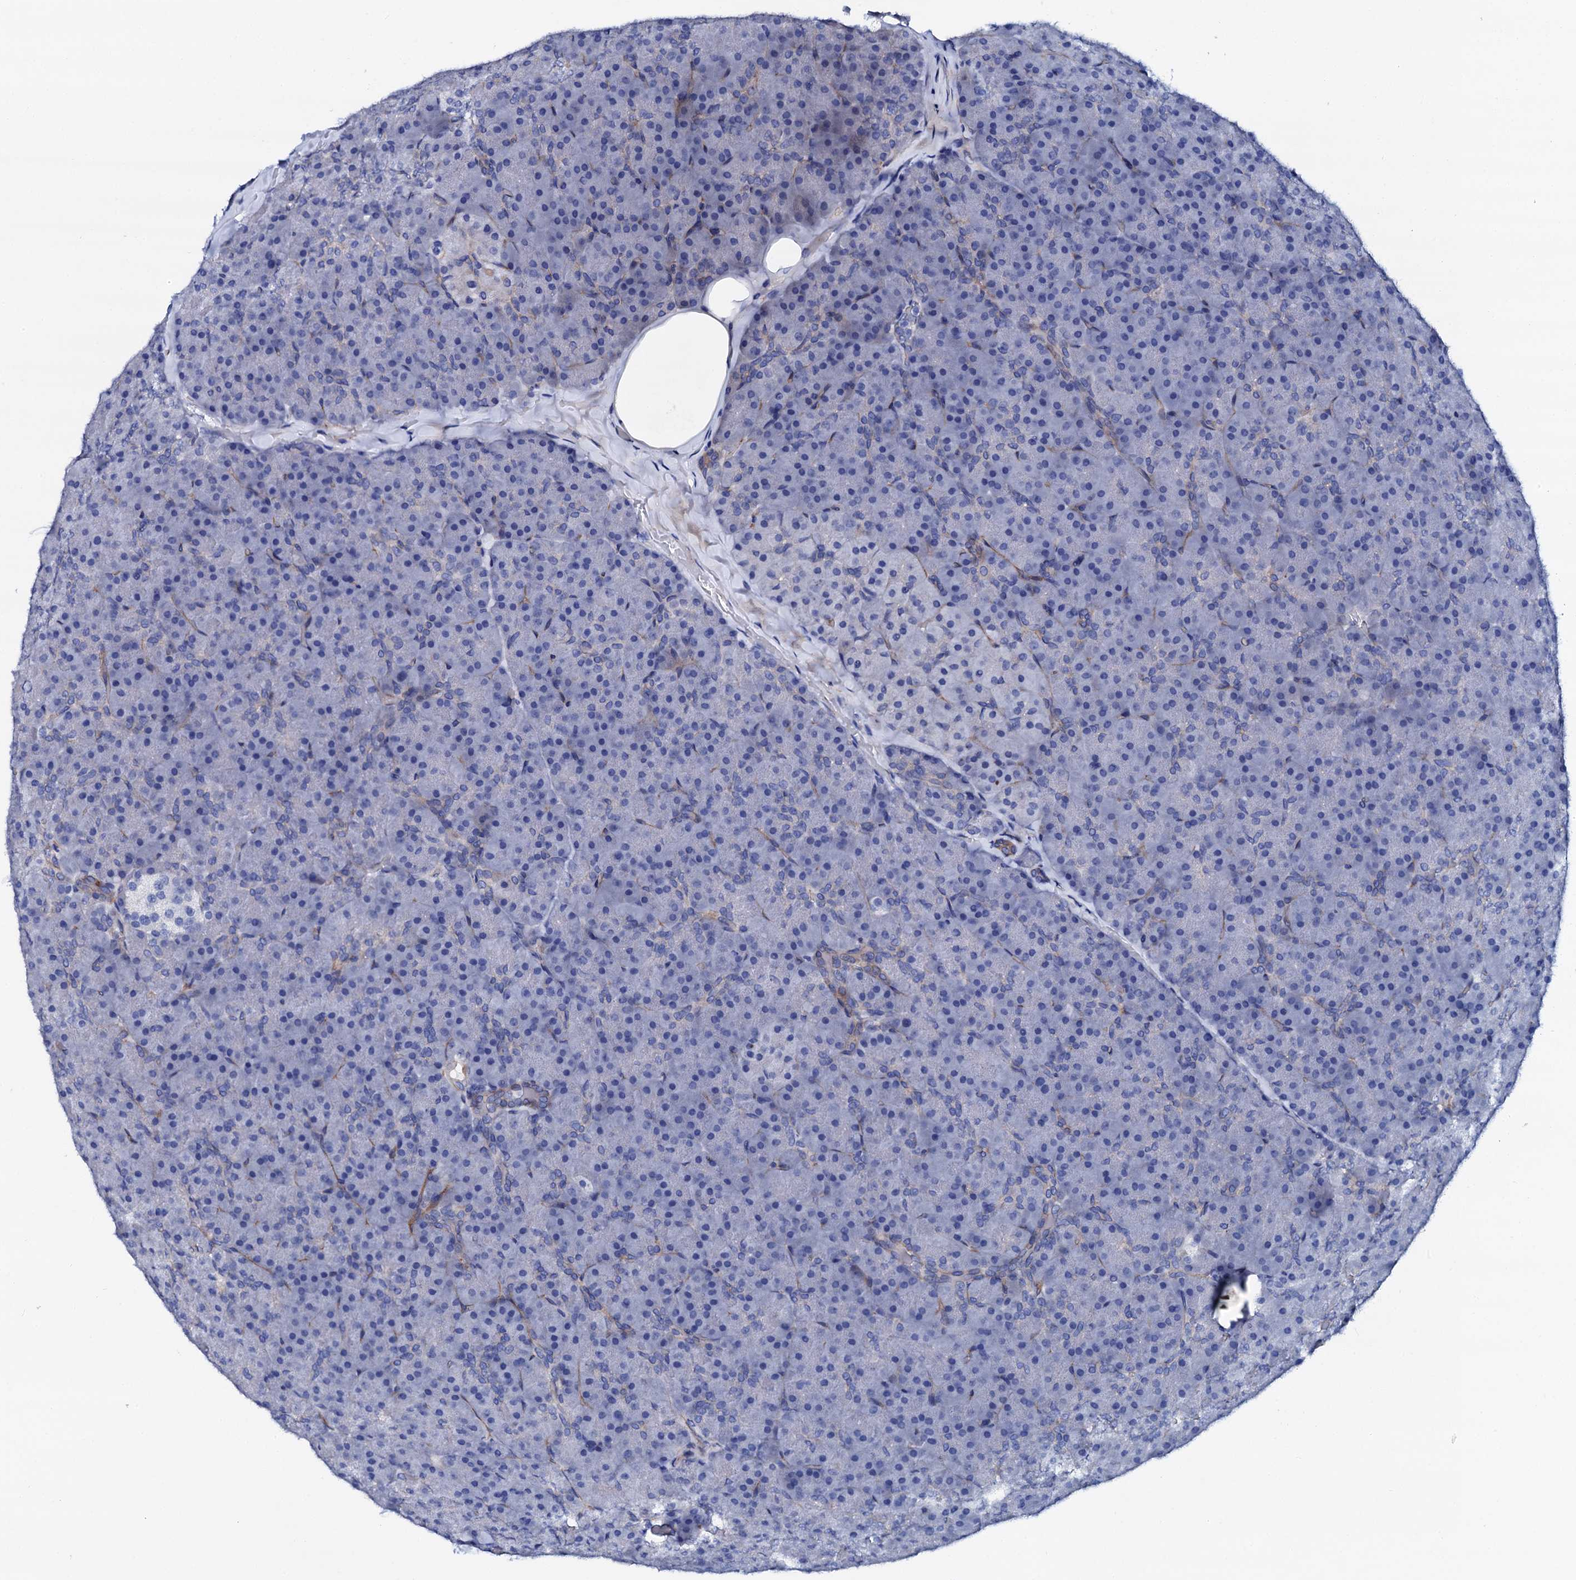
{"staining": {"intensity": "negative", "quantity": "none", "location": "none"}, "tissue": "pancreas", "cell_type": "Exocrine glandular cells", "image_type": "normal", "snomed": [{"axis": "morphology", "description": "Normal tissue, NOS"}, {"axis": "topography", "description": "Pancreas"}], "caption": "An immunohistochemistry photomicrograph of normal pancreas is shown. There is no staining in exocrine glandular cells of pancreas. Nuclei are stained in blue.", "gene": "TRDN", "patient": {"sex": "male", "age": 36}}